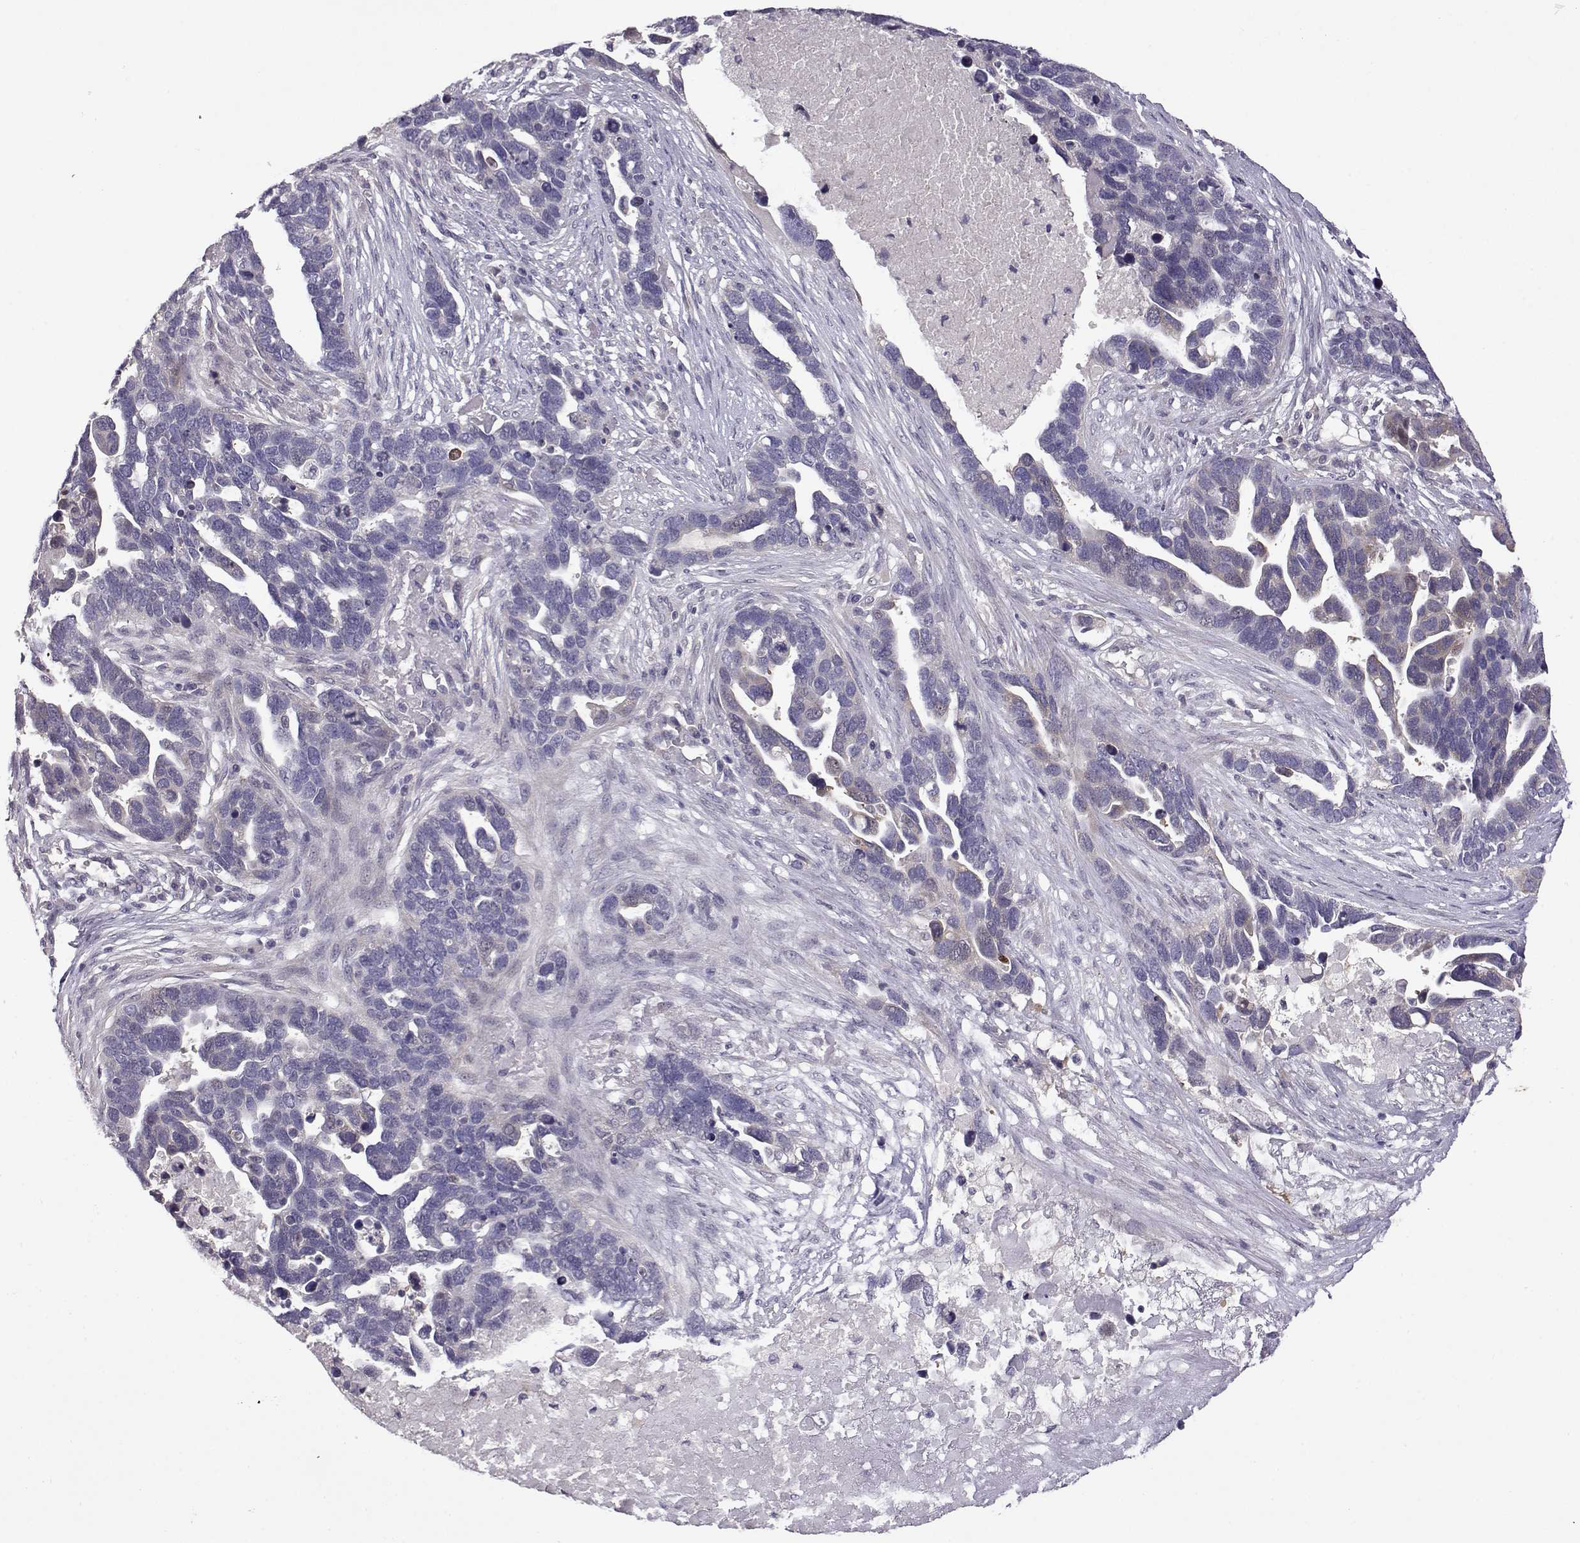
{"staining": {"intensity": "negative", "quantity": "none", "location": "none"}, "tissue": "ovarian cancer", "cell_type": "Tumor cells", "image_type": "cancer", "snomed": [{"axis": "morphology", "description": "Cystadenocarcinoma, serous, NOS"}, {"axis": "topography", "description": "Ovary"}], "caption": "Immunohistochemical staining of human ovarian cancer demonstrates no significant positivity in tumor cells.", "gene": "VGF", "patient": {"sex": "female", "age": 54}}